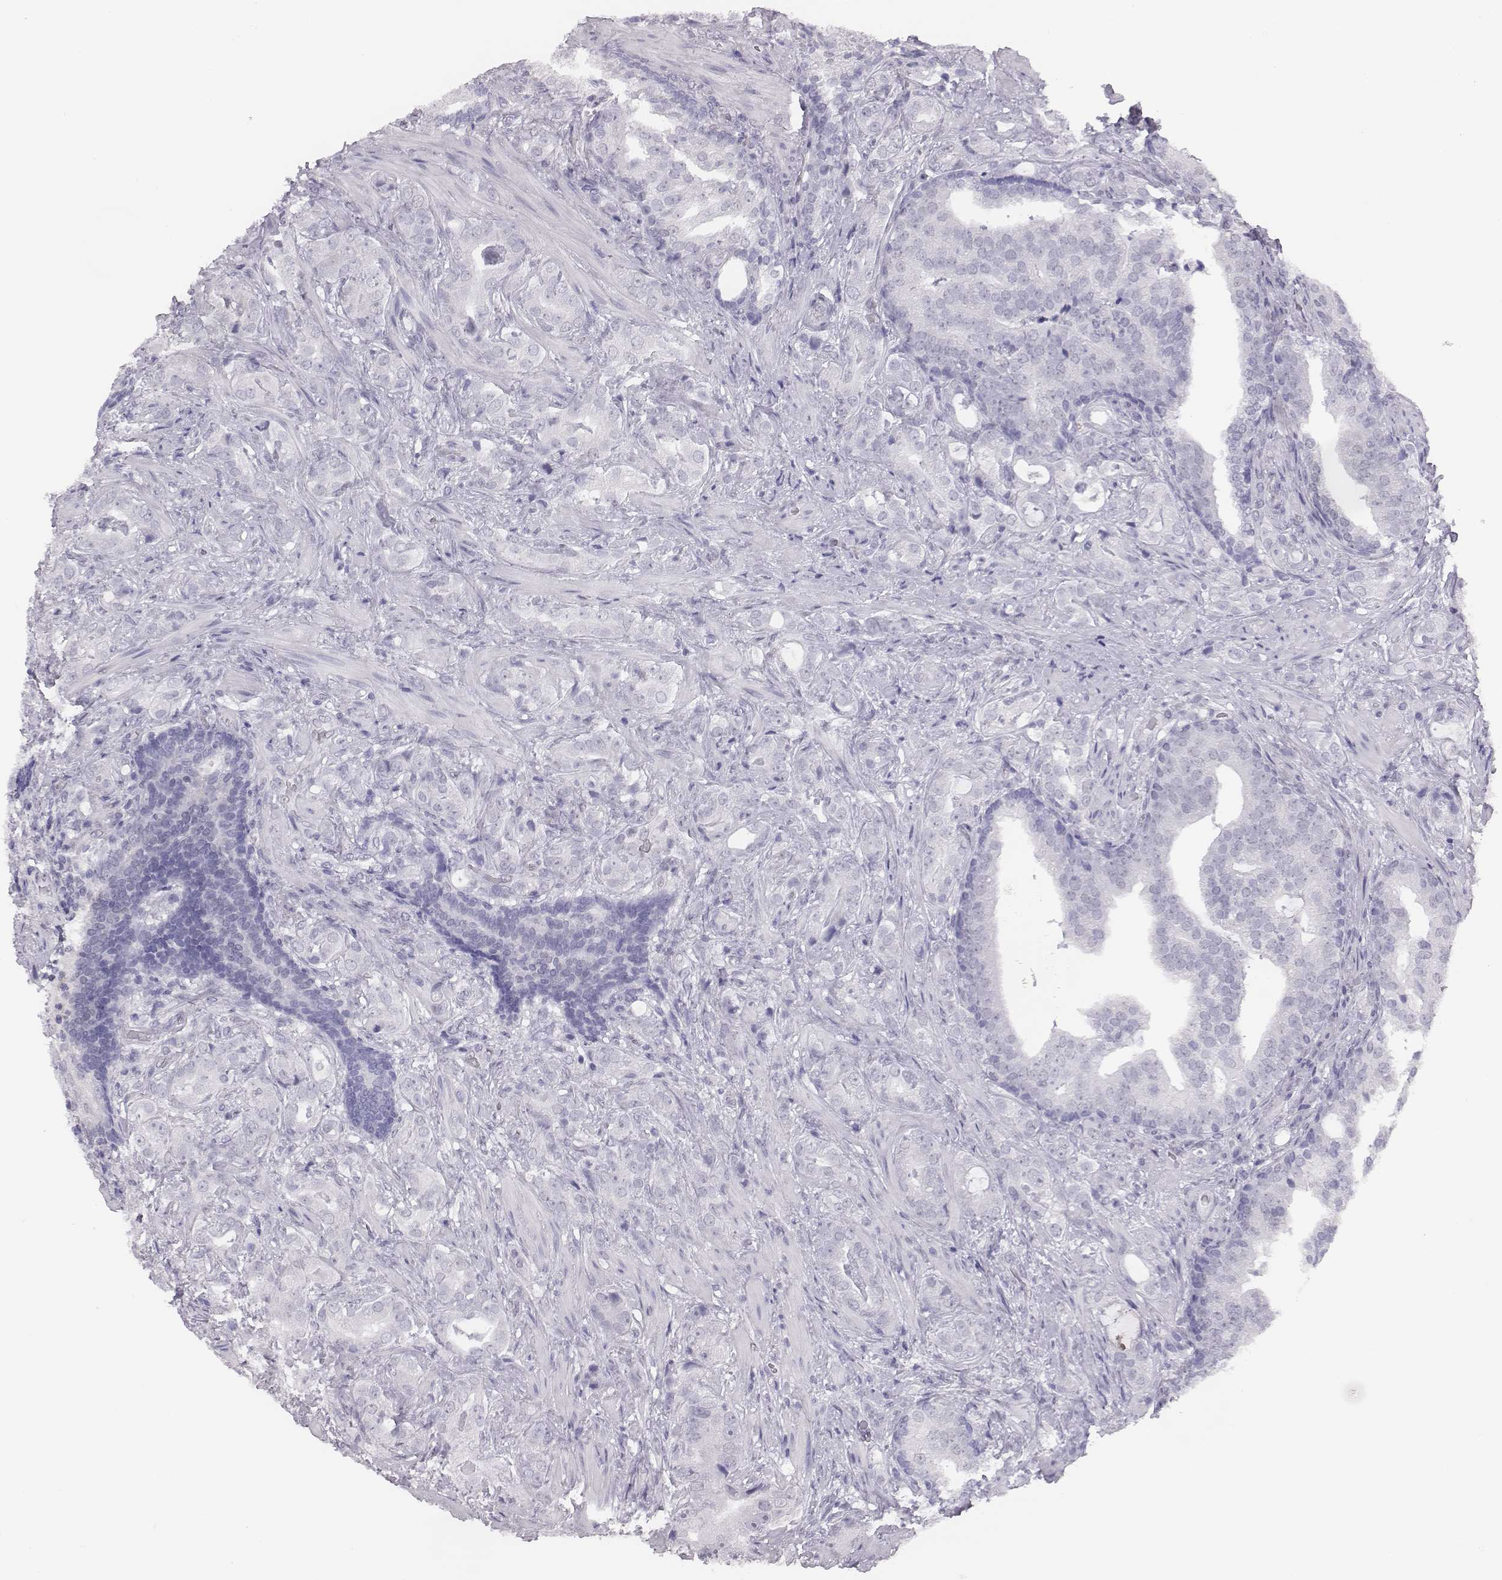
{"staining": {"intensity": "negative", "quantity": "none", "location": "none"}, "tissue": "prostate cancer", "cell_type": "Tumor cells", "image_type": "cancer", "snomed": [{"axis": "morphology", "description": "Adenocarcinoma, NOS"}, {"axis": "topography", "description": "Prostate"}], "caption": "Immunohistochemistry of human prostate adenocarcinoma displays no positivity in tumor cells. The staining is performed using DAB brown chromogen with nuclei counter-stained in using hematoxylin.", "gene": "ACOD1", "patient": {"sex": "male", "age": 57}}